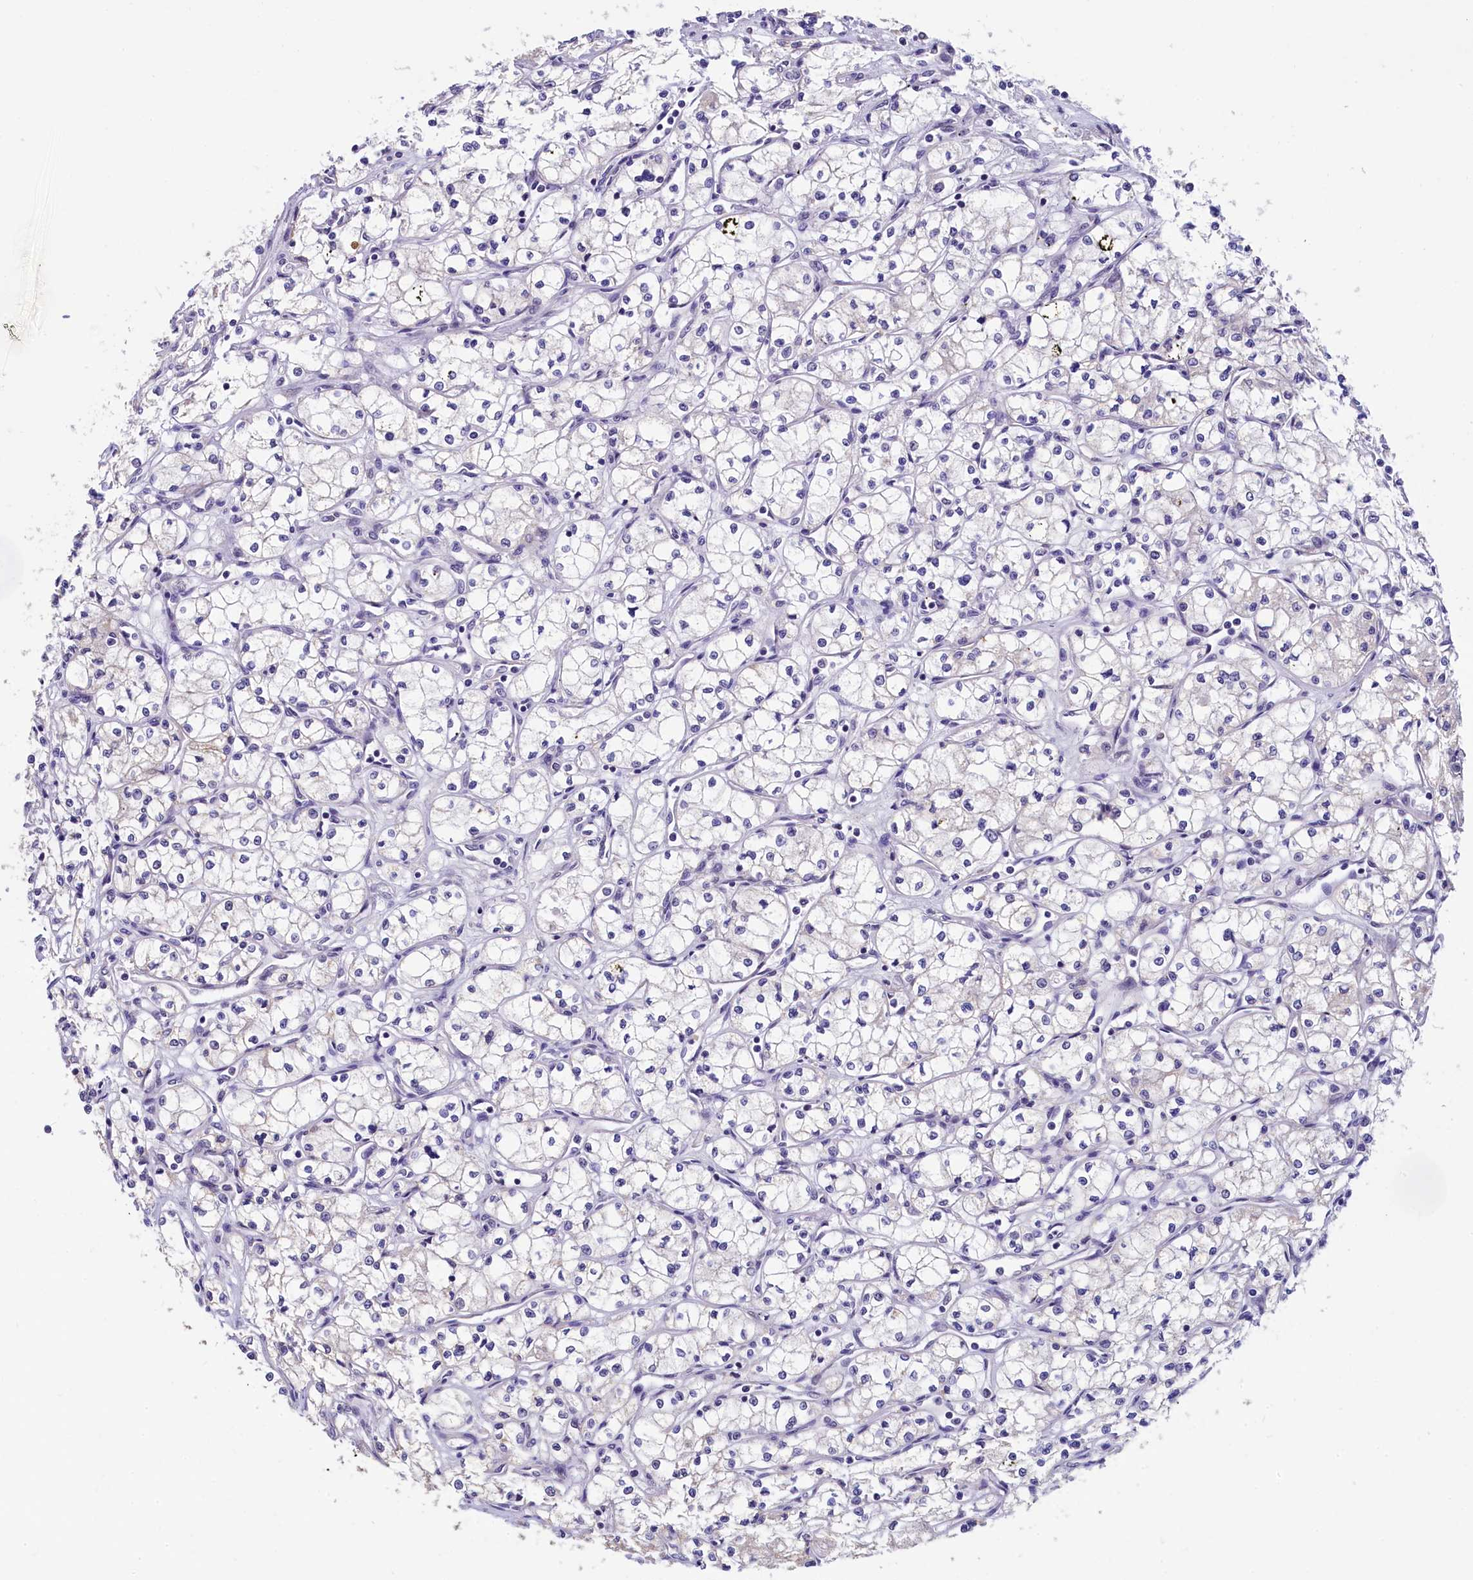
{"staining": {"intensity": "negative", "quantity": "none", "location": "none"}, "tissue": "renal cancer", "cell_type": "Tumor cells", "image_type": "cancer", "snomed": [{"axis": "morphology", "description": "Adenocarcinoma, NOS"}, {"axis": "topography", "description": "Kidney"}], "caption": "Tumor cells are negative for protein expression in human adenocarcinoma (renal). (Brightfield microscopy of DAB immunohistochemistry at high magnification).", "gene": "HECTD4", "patient": {"sex": "male", "age": 59}}